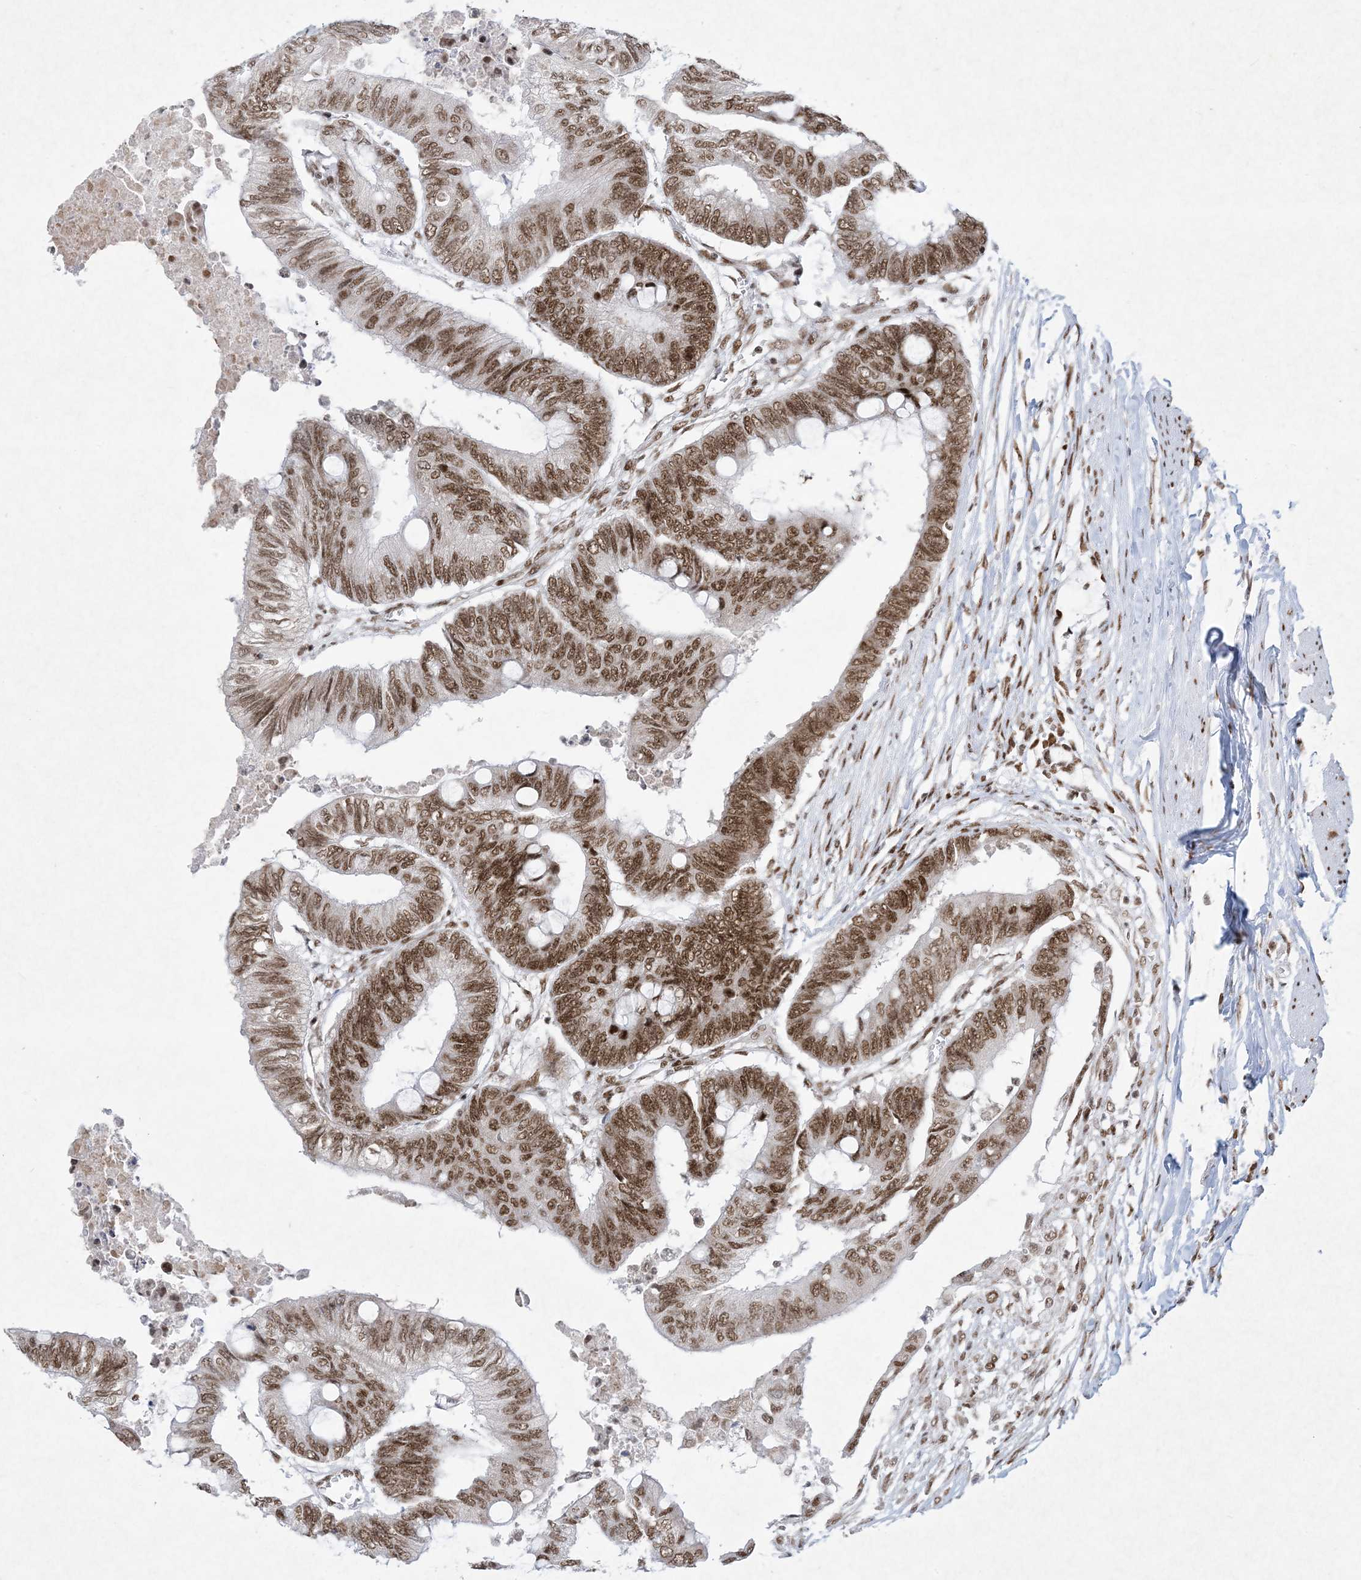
{"staining": {"intensity": "moderate", "quantity": ">75%", "location": "nuclear"}, "tissue": "colorectal cancer", "cell_type": "Tumor cells", "image_type": "cancer", "snomed": [{"axis": "morphology", "description": "Normal tissue, NOS"}, {"axis": "morphology", "description": "Adenocarcinoma, NOS"}, {"axis": "topography", "description": "Rectum"}, {"axis": "topography", "description": "Peripheral nerve tissue"}], "caption": "Human colorectal cancer (adenocarcinoma) stained with a brown dye exhibits moderate nuclear positive expression in approximately >75% of tumor cells.", "gene": "PKNOX2", "patient": {"sex": "male", "age": 92}}